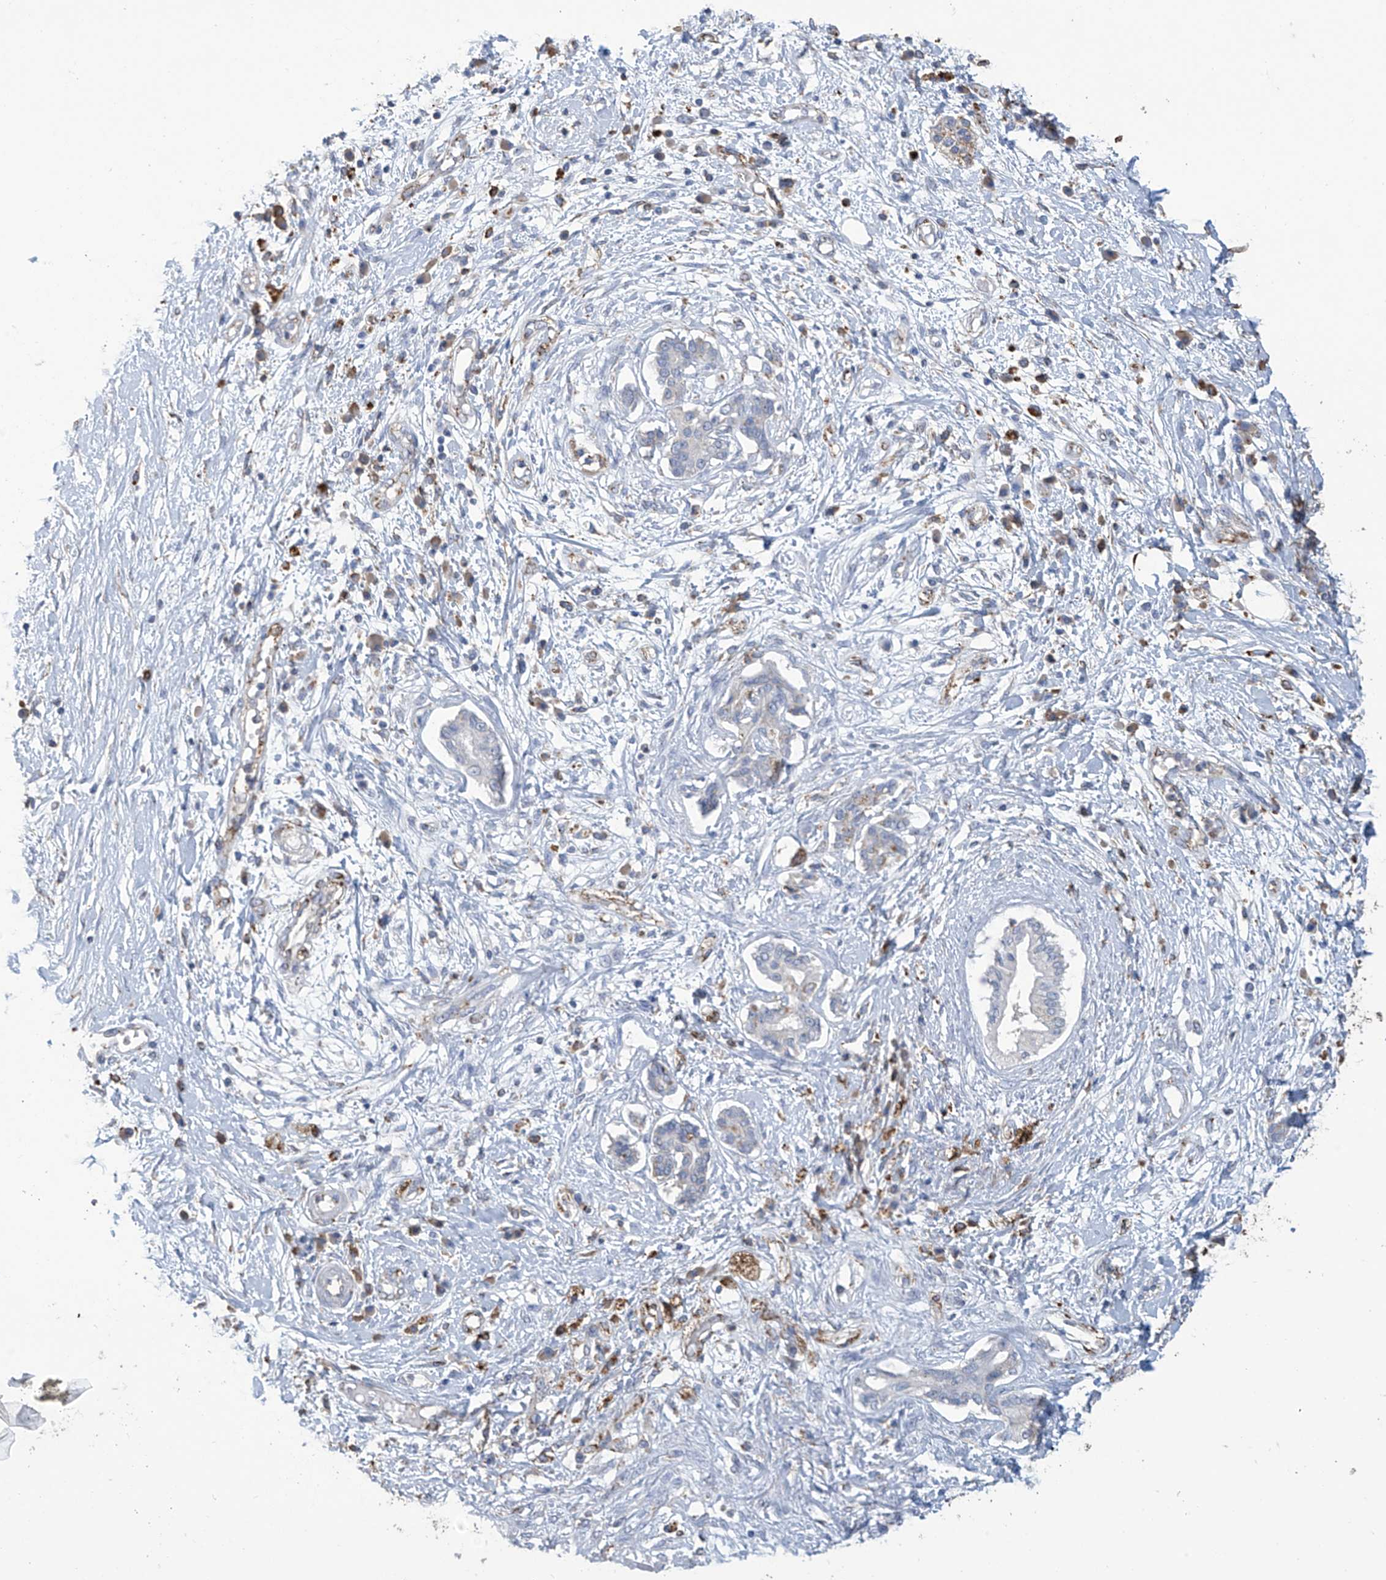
{"staining": {"intensity": "negative", "quantity": "none", "location": "none"}, "tissue": "pancreatic cancer", "cell_type": "Tumor cells", "image_type": "cancer", "snomed": [{"axis": "morphology", "description": "Adenocarcinoma, NOS"}, {"axis": "topography", "description": "Pancreas"}], "caption": "Tumor cells show no significant protein staining in adenocarcinoma (pancreatic).", "gene": "OGT", "patient": {"sex": "female", "age": 56}}